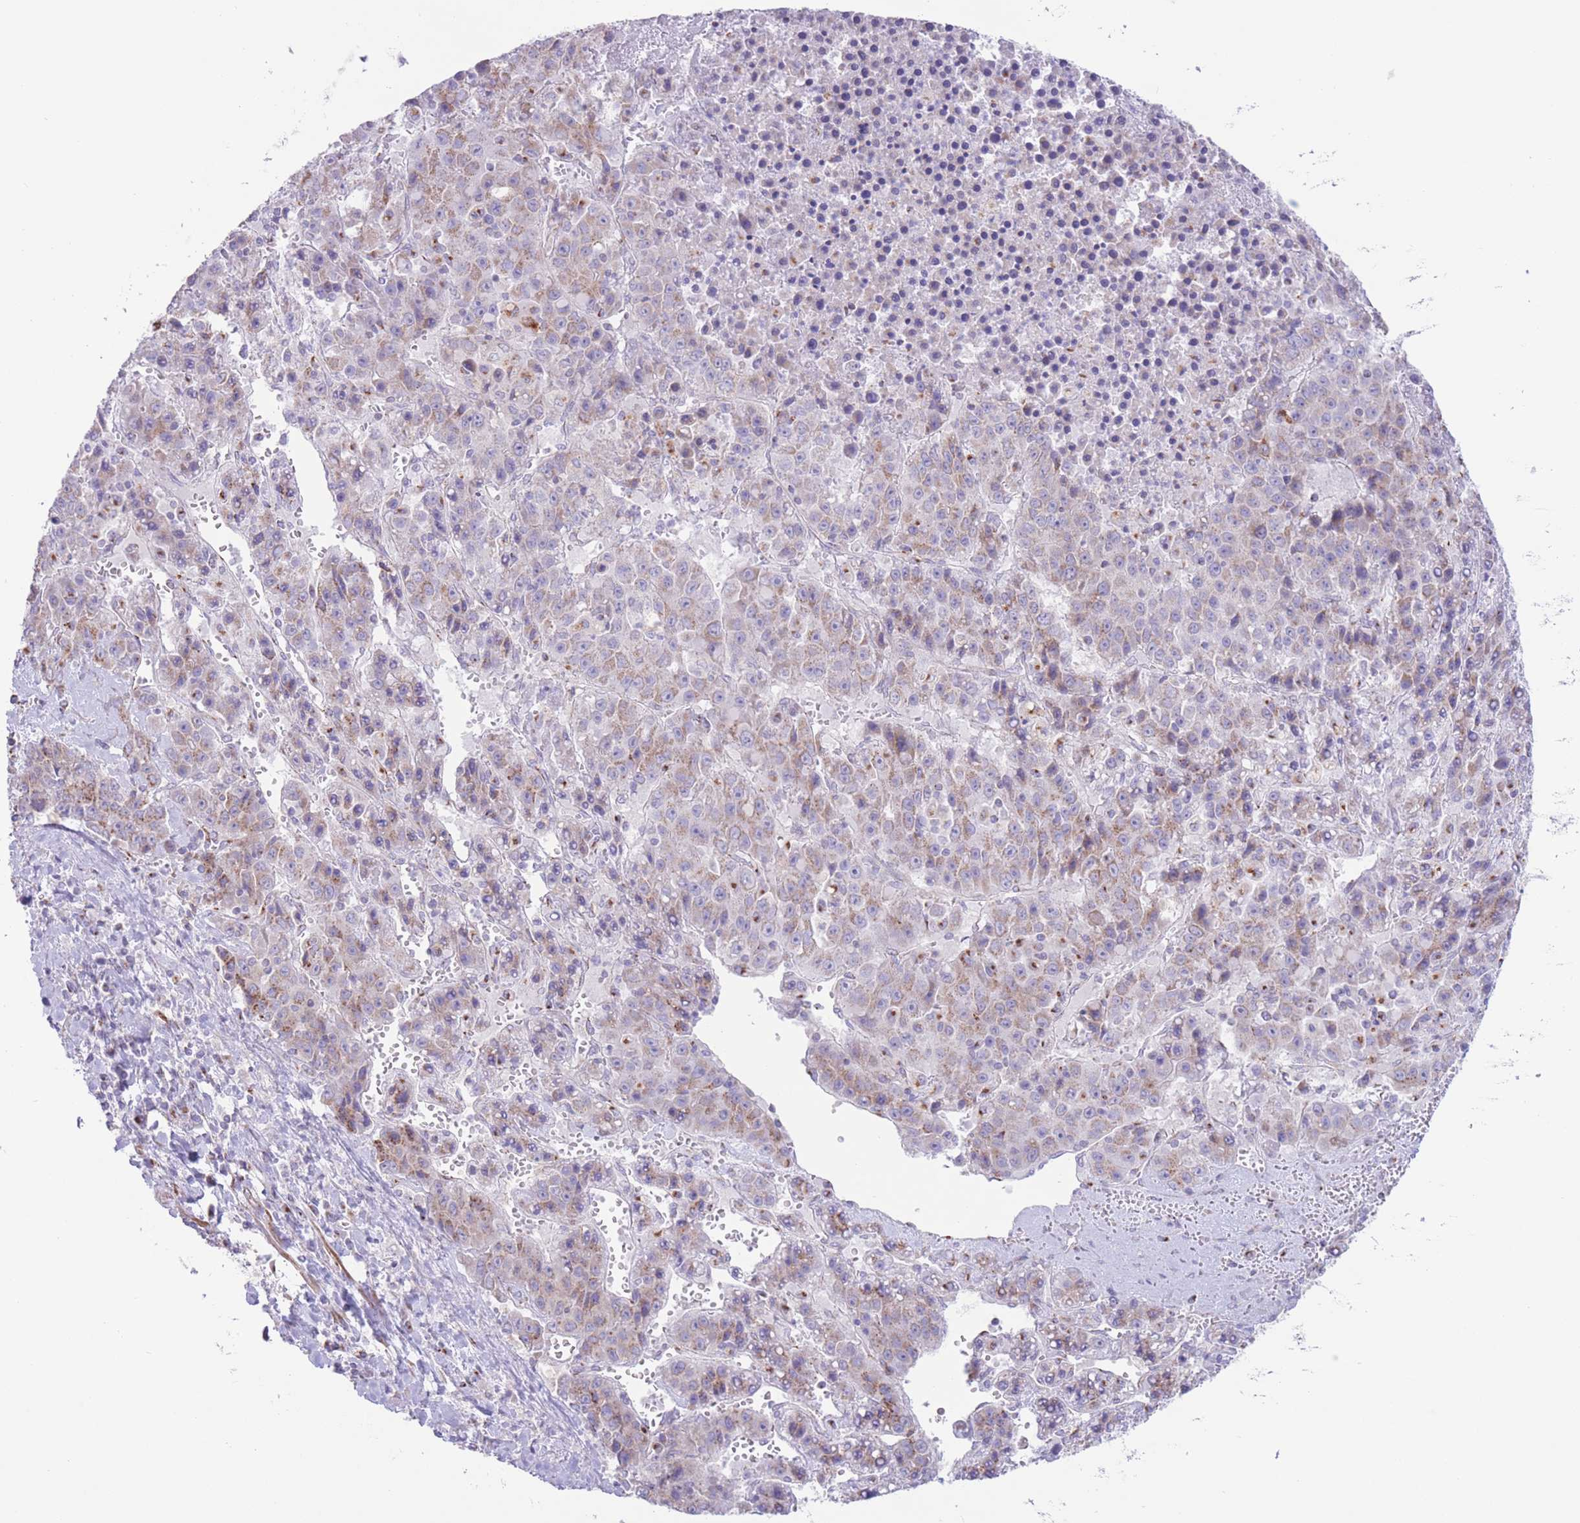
{"staining": {"intensity": "weak", "quantity": "25%-75%", "location": "cytoplasmic/membranous"}, "tissue": "liver cancer", "cell_type": "Tumor cells", "image_type": "cancer", "snomed": [{"axis": "morphology", "description": "Carcinoma, Hepatocellular, NOS"}, {"axis": "topography", "description": "Liver"}], "caption": "Liver hepatocellular carcinoma stained with IHC demonstrates weak cytoplasmic/membranous expression in about 25%-75% of tumor cells.", "gene": "MPND", "patient": {"sex": "female", "age": 53}}